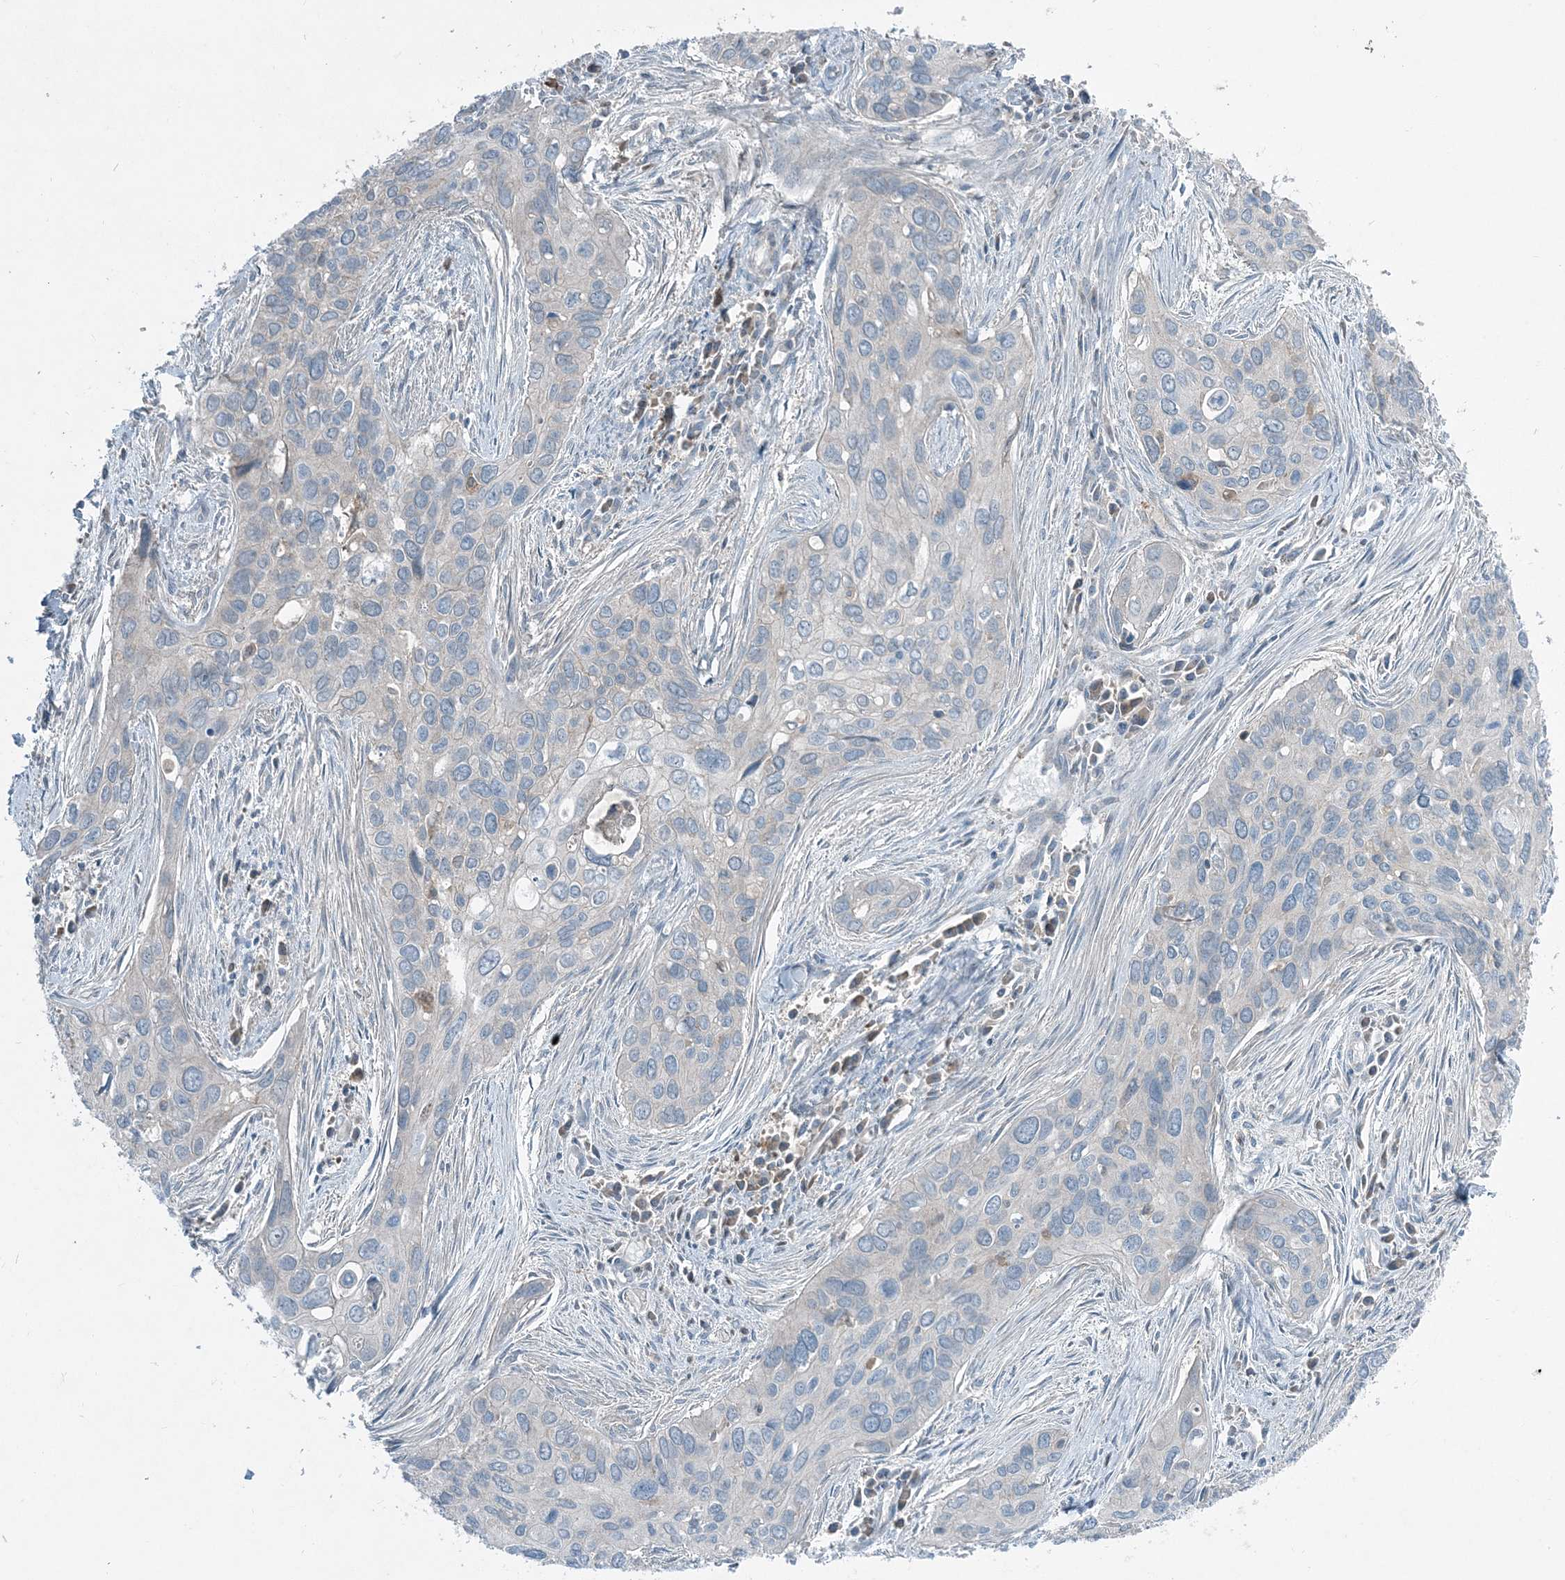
{"staining": {"intensity": "negative", "quantity": "none", "location": "none"}, "tissue": "cervical cancer", "cell_type": "Tumor cells", "image_type": "cancer", "snomed": [{"axis": "morphology", "description": "Squamous cell carcinoma, NOS"}, {"axis": "topography", "description": "Cervix"}], "caption": "There is no significant staining in tumor cells of cervical cancer (squamous cell carcinoma).", "gene": "ARMH1", "patient": {"sex": "female", "age": 55}}